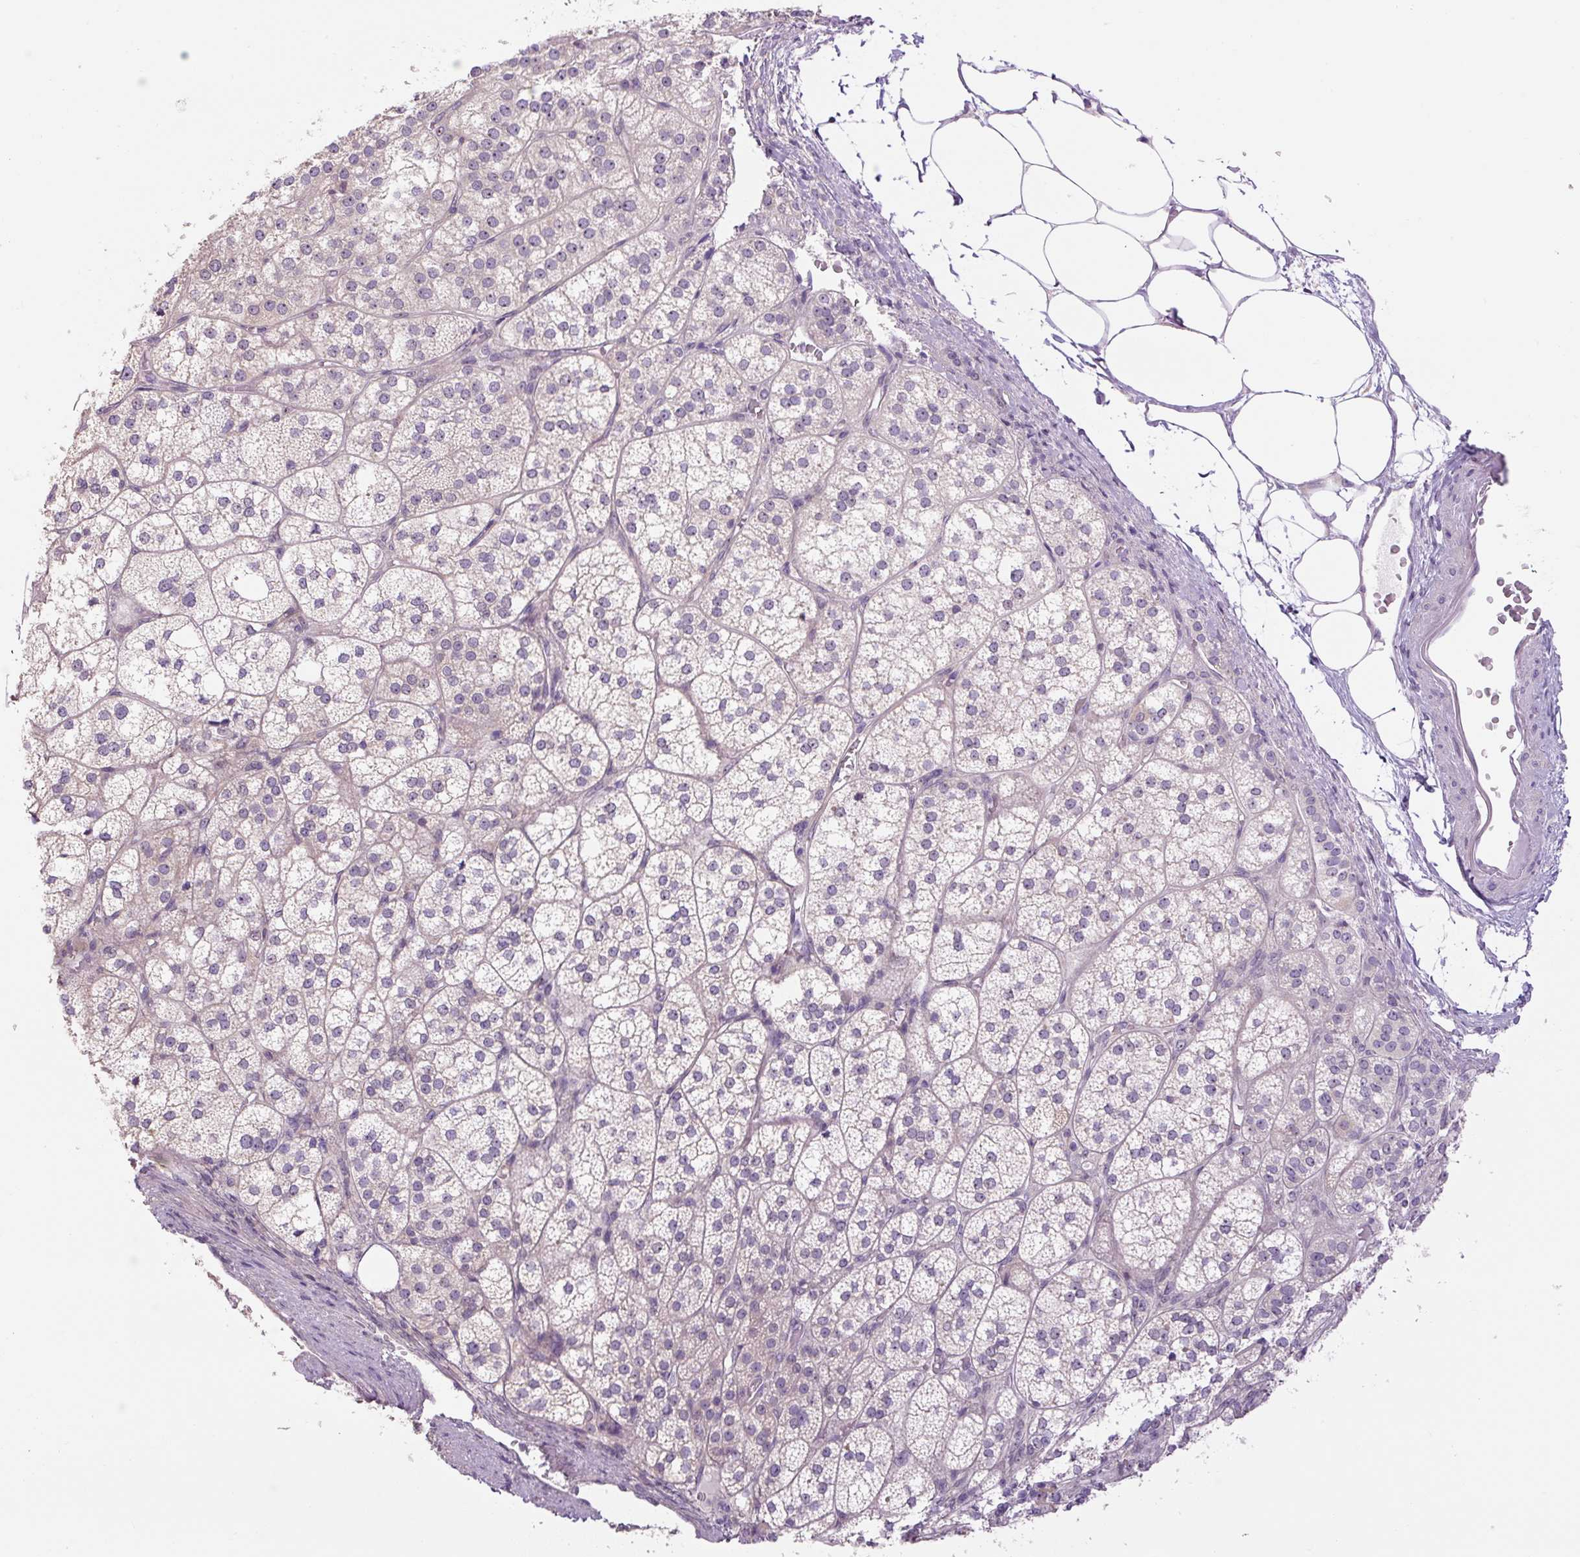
{"staining": {"intensity": "weak", "quantity": "<25%", "location": "nuclear"}, "tissue": "adrenal gland", "cell_type": "Glandular cells", "image_type": "normal", "snomed": [{"axis": "morphology", "description": "Normal tissue, NOS"}, {"axis": "topography", "description": "Adrenal gland"}], "caption": "Immunohistochemical staining of unremarkable human adrenal gland reveals no significant expression in glandular cells.", "gene": "TMEM151B", "patient": {"sex": "female", "age": 60}}